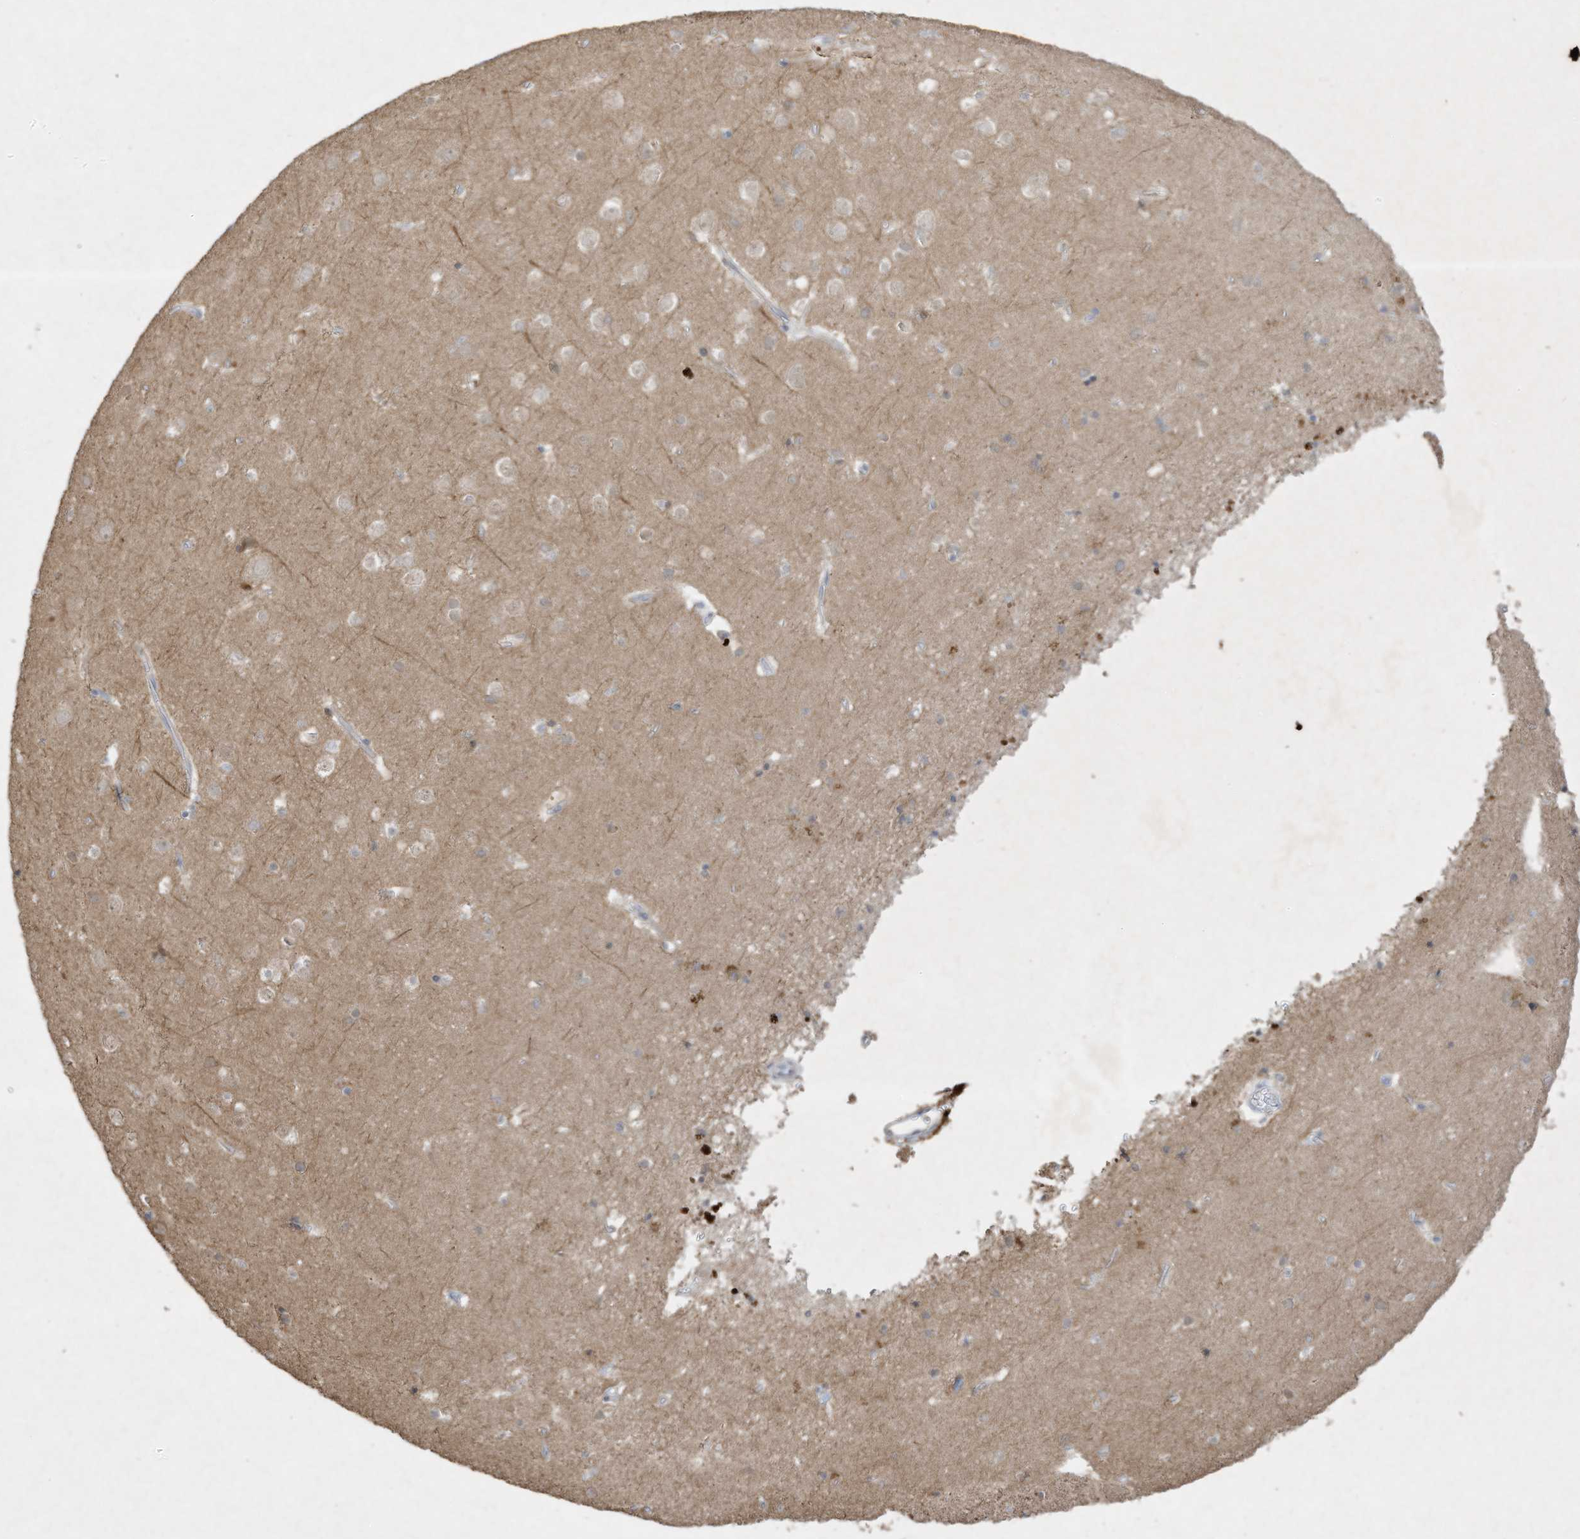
{"staining": {"intensity": "negative", "quantity": "none", "location": "none"}, "tissue": "cerebral cortex", "cell_type": "Endothelial cells", "image_type": "normal", "snomed": [{"axis": "morphology", "description": "Normal tissue, NOS"}, {"axis": "topography", "description": "Cerebral cortex"}], "caption": "Immunohistochemistry of normal human cerebral cortex demonstrates no expression in endothelial cells.", "gene": "FETUB", "patient": {"sex": "male", "age": 54}}